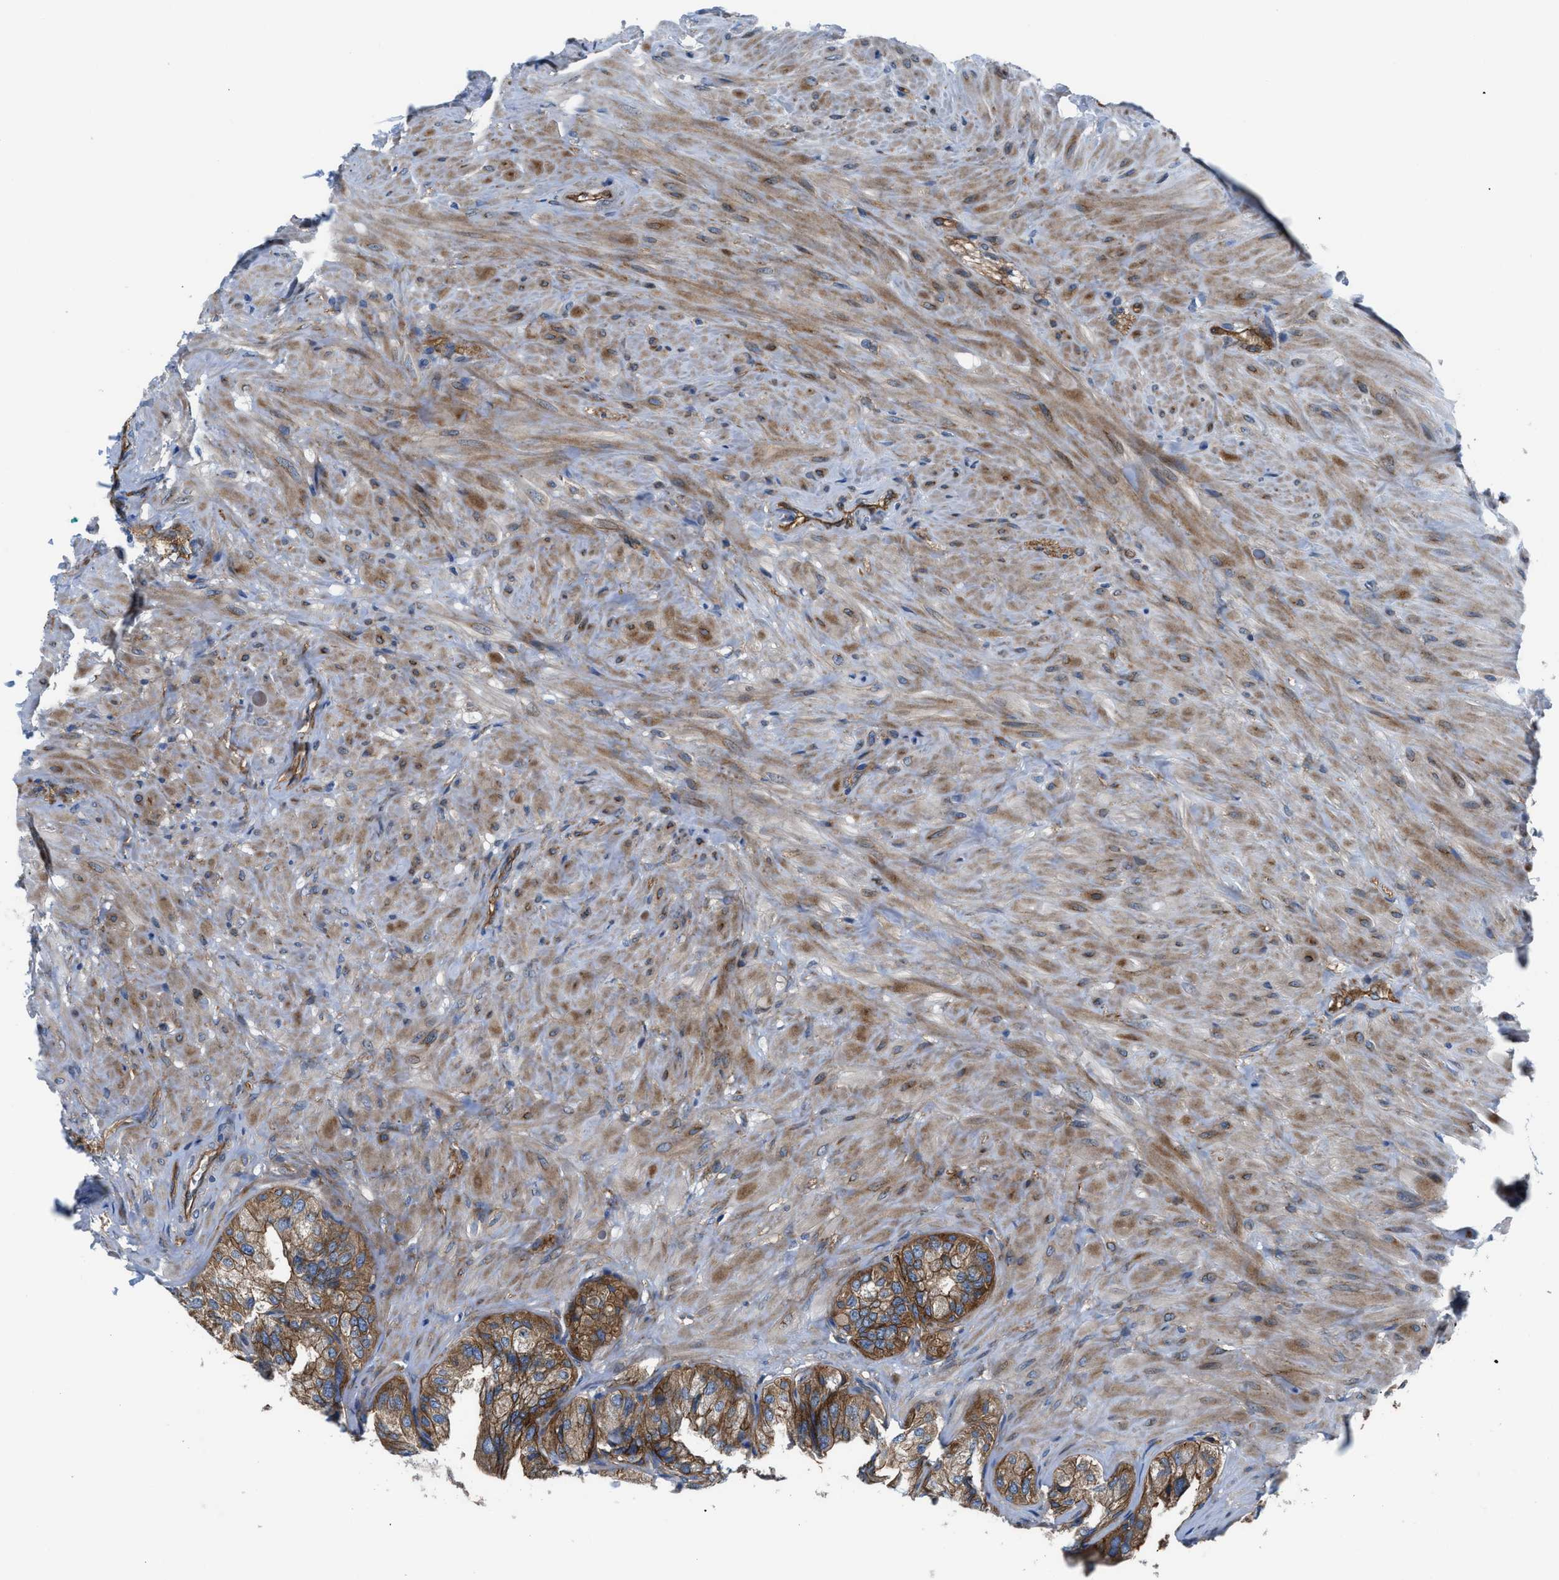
{"staining": {"intensity": "strong", "quantity": ">75%", "location": "cytoplasmic/membranous"}, "tissue": "seminal vesicle", "cell_type": "Glandular cells", "image_type": "normal", "snomed": [{"axis": "morphology", "description": "Normal tissue, NOS"}, {"axis": "topography", "description": "Seminal veicle"}], "caption": "Immunohistochemistry of benign human seminal vesicle demonstrates high levels of strong cytoplasmic/membranous expression in about >75% of glandular cells. (brown staining indicates protein expression, while blue staining denotes nuclei).", "gene": "TRIP4", "patient": {"sex": "male", "age": 68}}